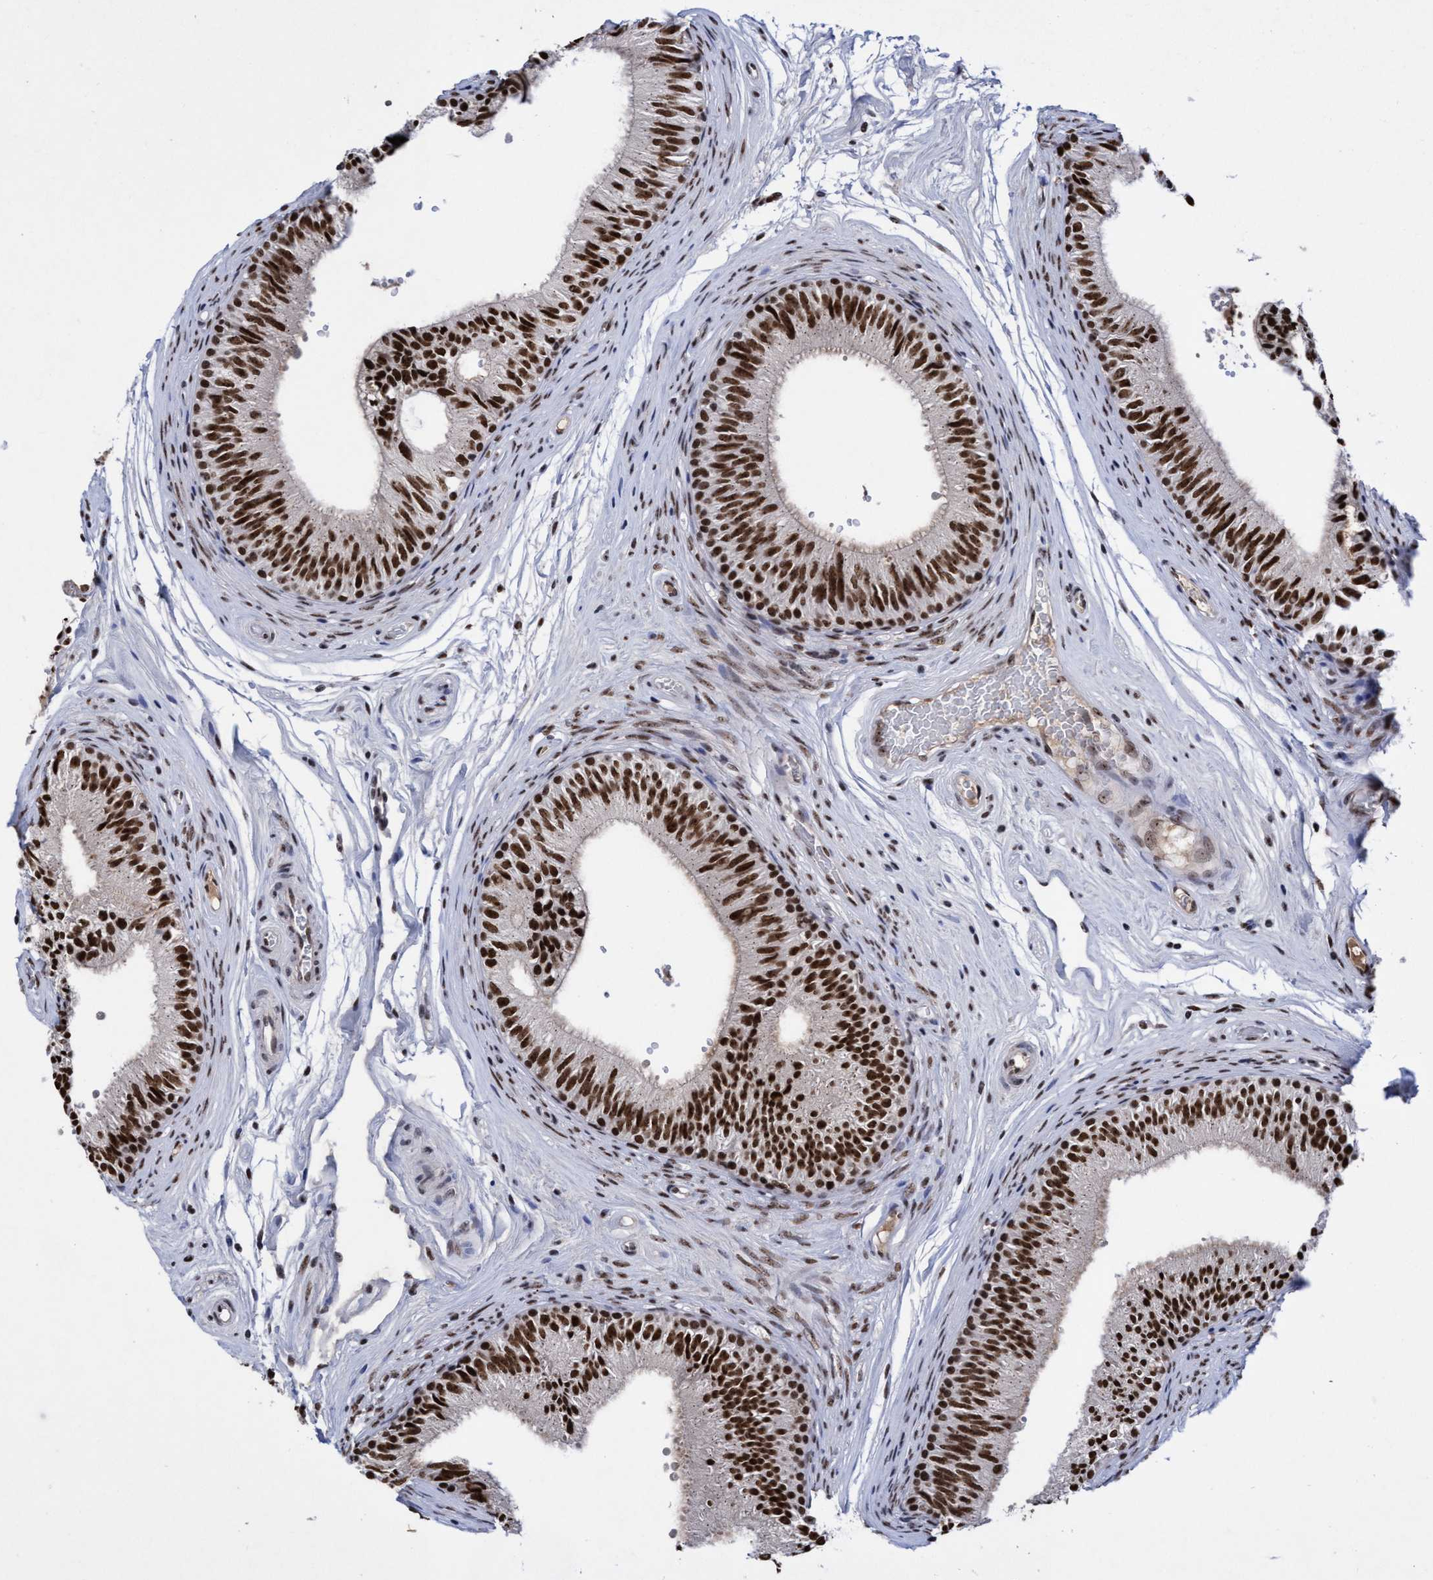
{"staining": {"intensity": "strong", "quantity": ">75%", "location": "nuclear"}, "tissue": "epididymis", "cell_type": "Glandular cells", "image_type": "normal", "snomed": [{"axis": "morphology", "description": "Normal tissue, NOS"}, {"axis": "topography", "description": "Epididymis"}], "caption": "Epididymis stained with immunohistochemistry (IHC) shows strong nuclear positivity in approximately >75% of glandular cells.", "gene": "EFCAB10", "patient": {"sex": "male", "age": 36}}